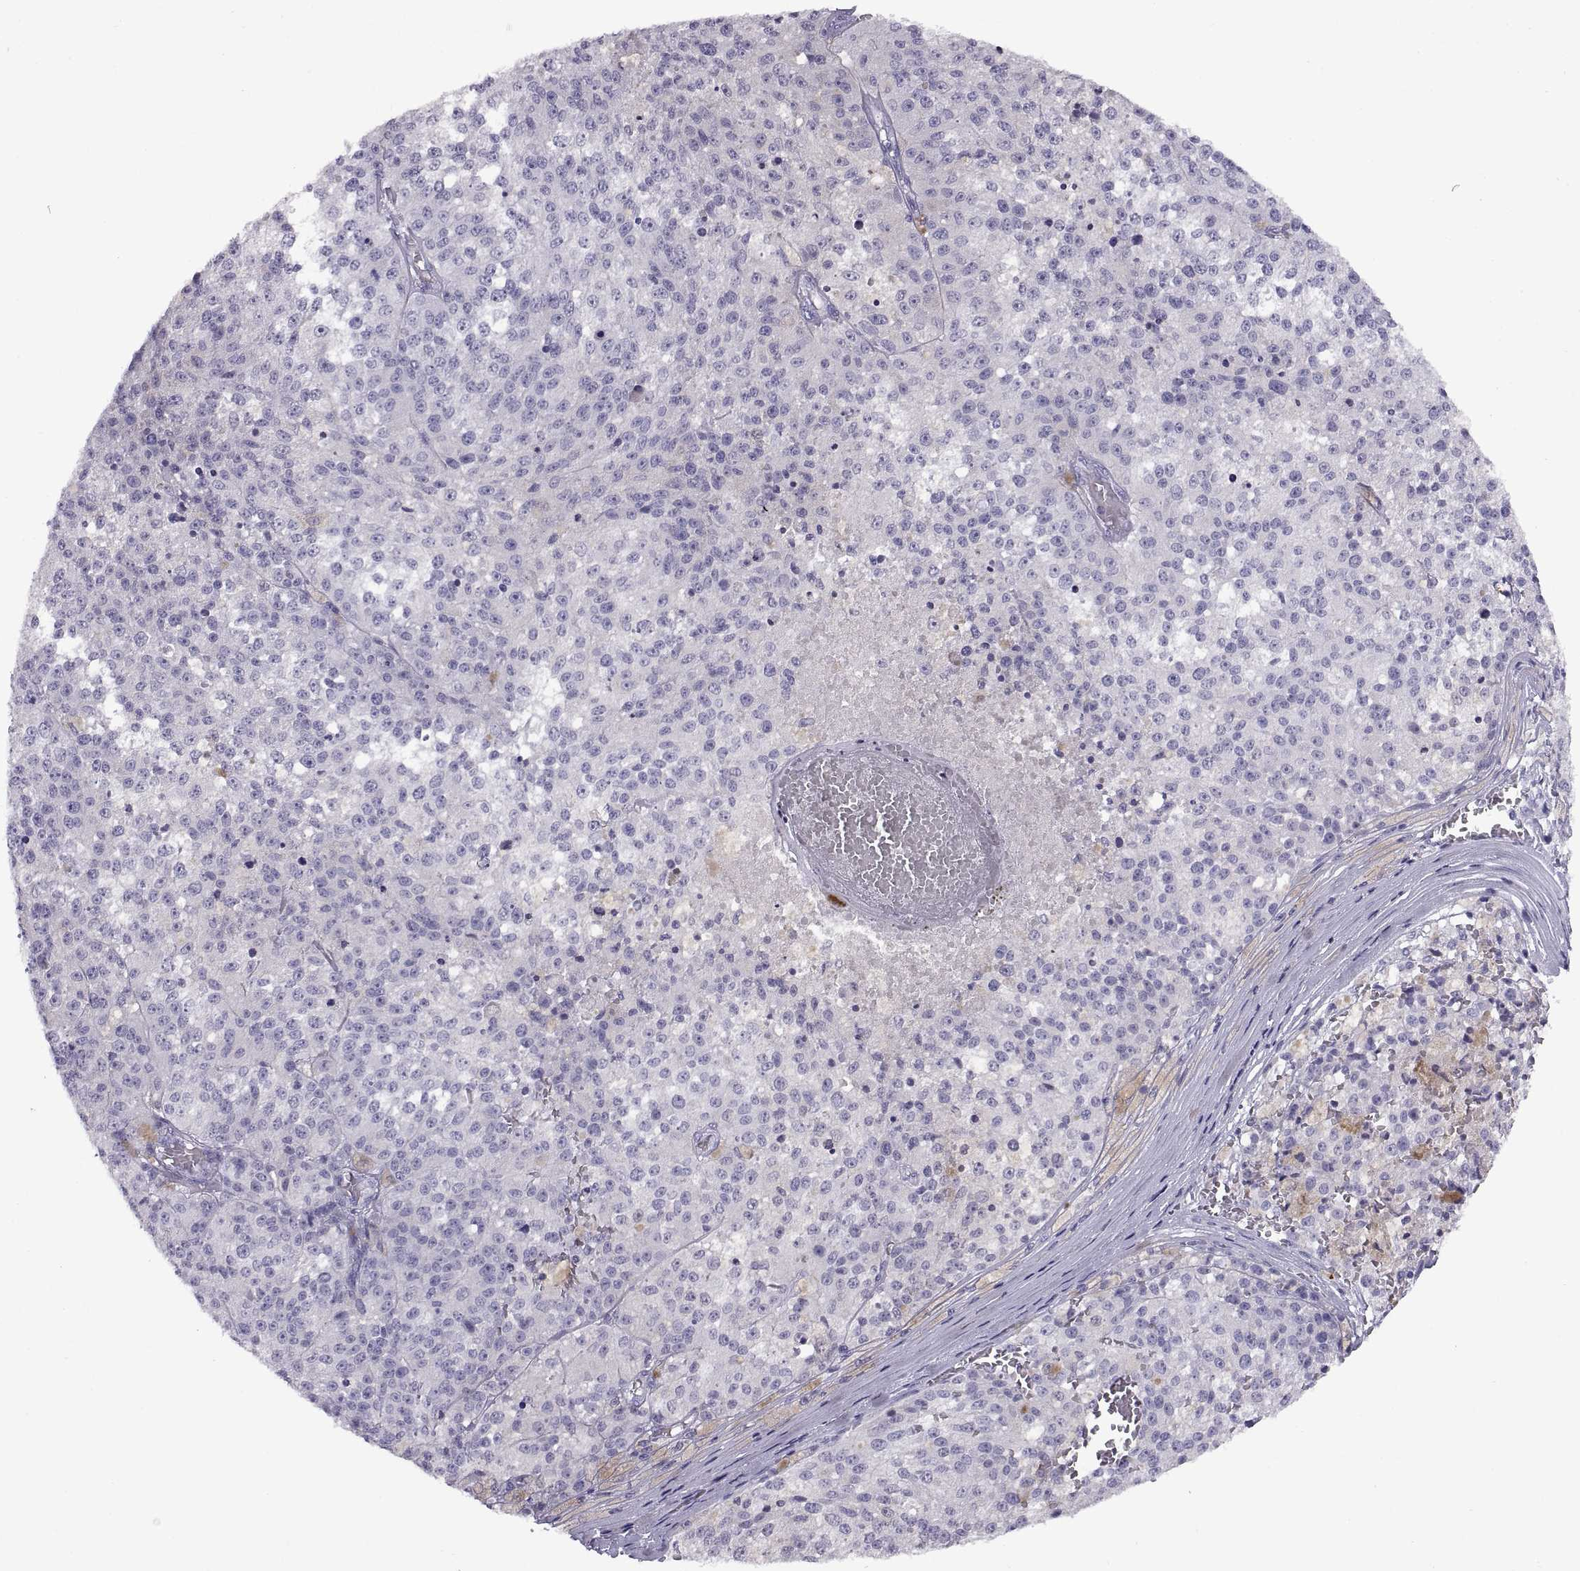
{"staining": {"intensity": "negative", "quantity": "none", "location": "none"}, "tissue": "melanoma", "cell_type": "Tumor cells", "image_type": "cancer", "snomed": [{"axis": "morphology", "description": "Malignant melanoma, Metastatic site"}, {"axis": "topography", "description": "Lymph node"}], "caption": "DAB immunohistochemical staining of human melanoma exhibits no significant positivity in tumor cells.", "gene": "RGS20", "patient": {"sex": "female", "age": 64}}